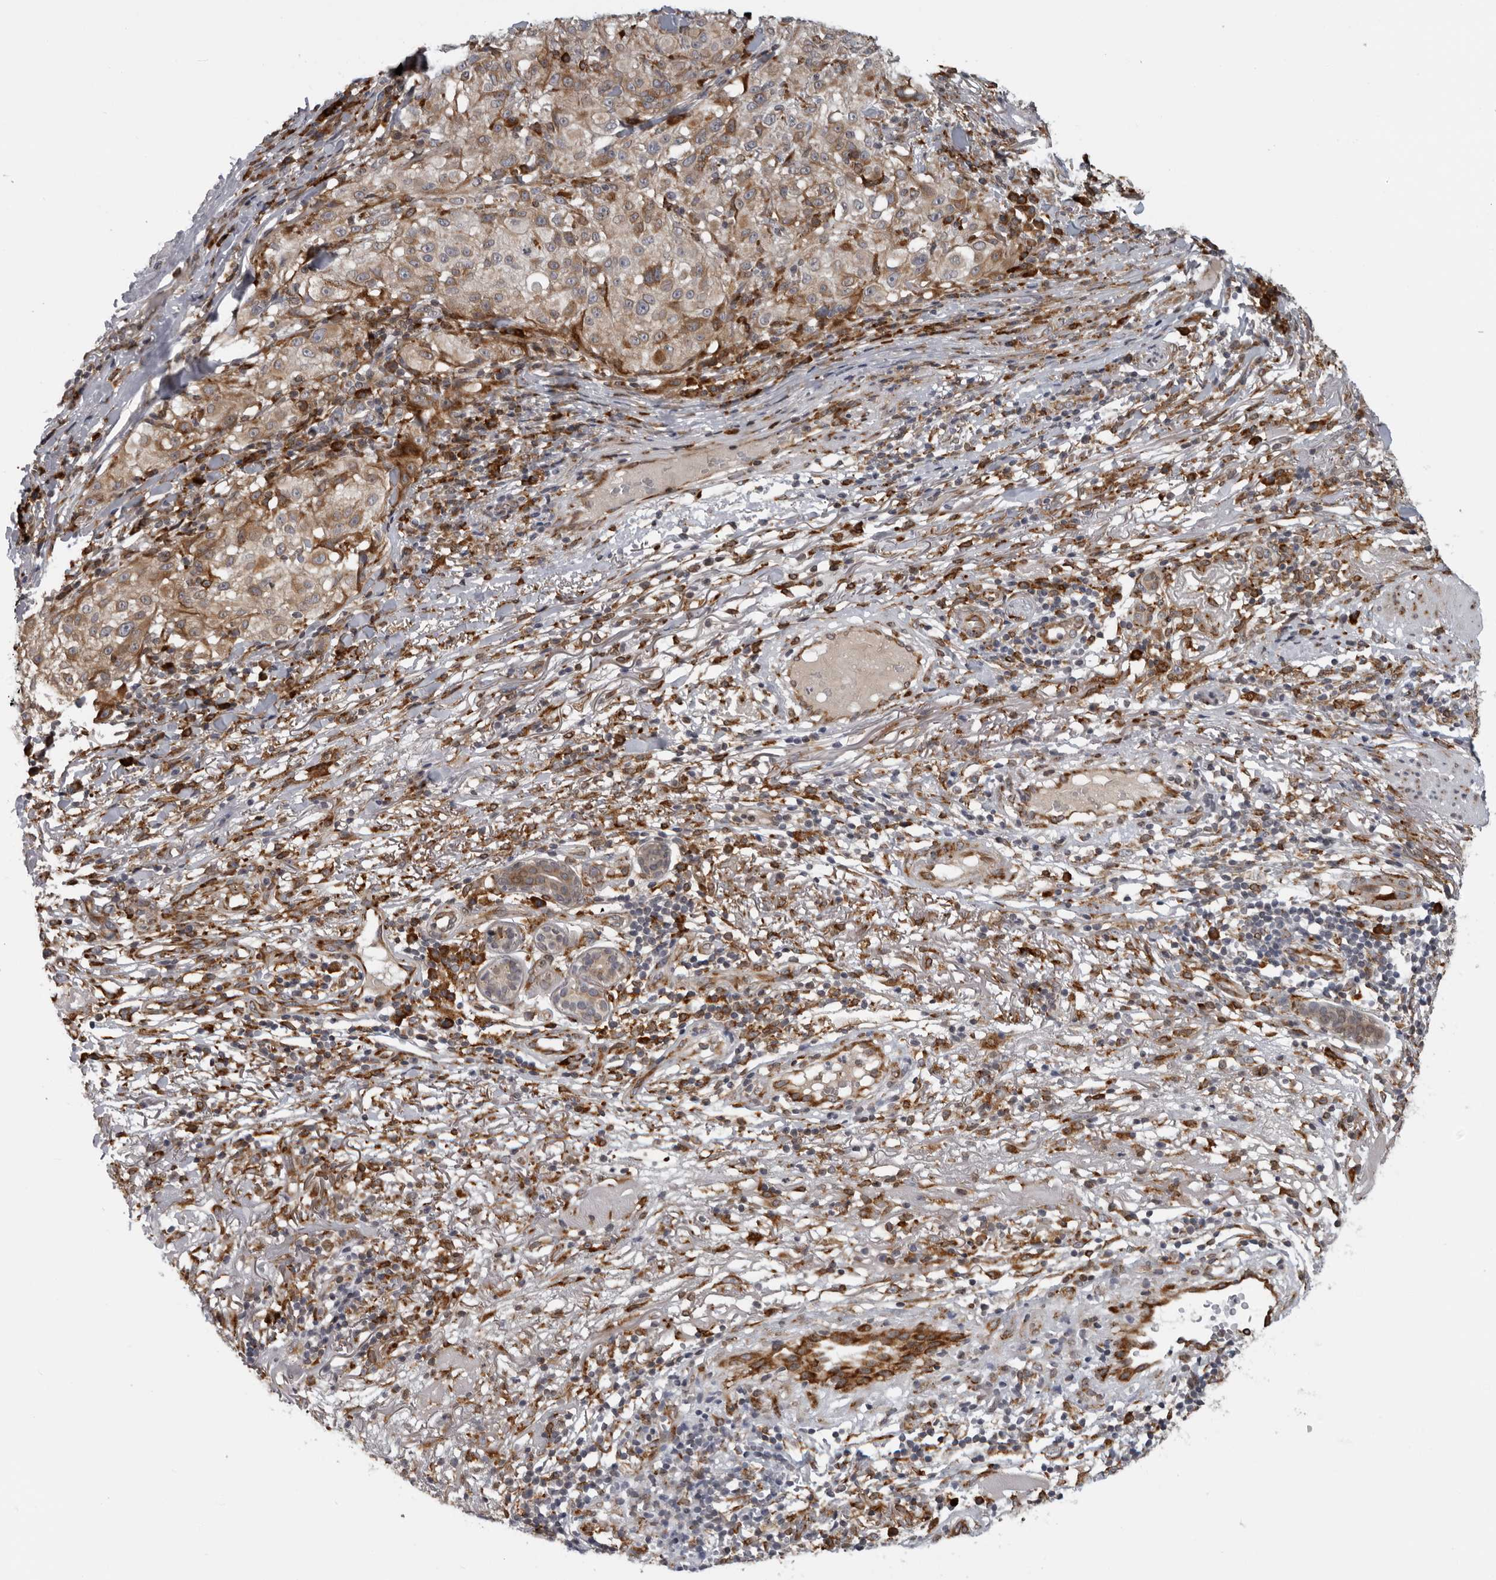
{"staining": {"intensity": "moderate", "quantity": ">75%", "location": "cytoplasmic/membranous"}, "tissue": "melanoma", "cell_type": "Tumor cells", "image_type": "cancer", "snomed": [{"axis": "morphology", "description": "Necrosis, NOS"}, {"axis": "morphology", "description": "Malignant melanoma, NOS"}, {"axis": "topography", "description": "Skin"}], "caption": "Moderate cytoplasmic/membranous protein staining is present in approximately >75% of tumor cells in melanoma.", "gene": "ALPK2", "patient": {"sex": "female", "age": 87}}